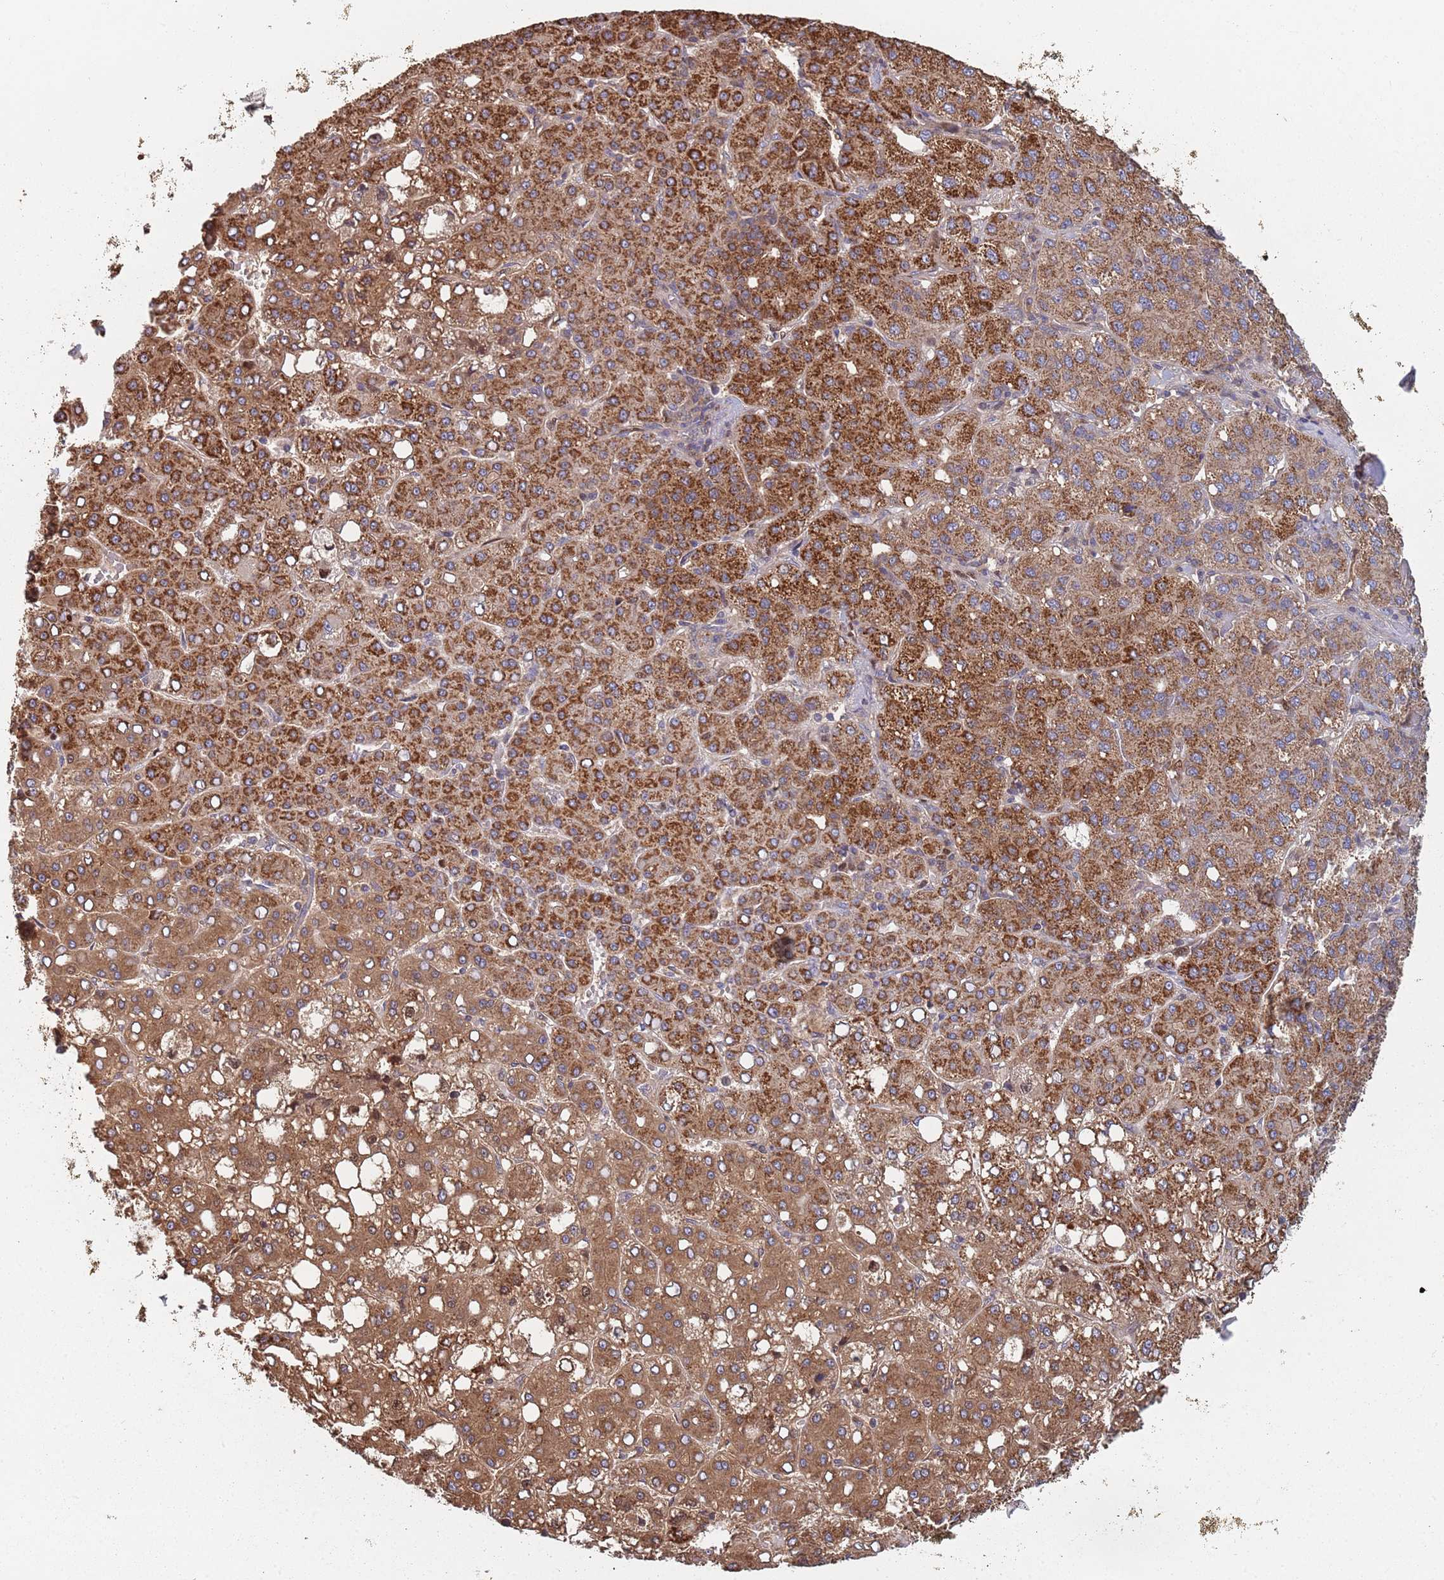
{"staining": {"intensity": "strong", "quantity": ">75%", "location": "cytoplasmic/membranous"}, "tissue": "liver cancer", "cell_type": "Tumor cells", "image_type": "cancer", "snomed": [{"axis": "morphology", "description": "Carcinoma, Hepatocellular, NOS"}, {"axis": "topography", "description": "Liver"}], "caption": "Immunohistochemistry (IHC) photomicrograph of liver hepatocellular carcinoma stained for a protein (brown), which reveals high levels of strong cytoplasmic/membranous staining in about >75% of tumor cells.", "gene": "GDI2", "patient": {"sex": "male", "age": 65}}